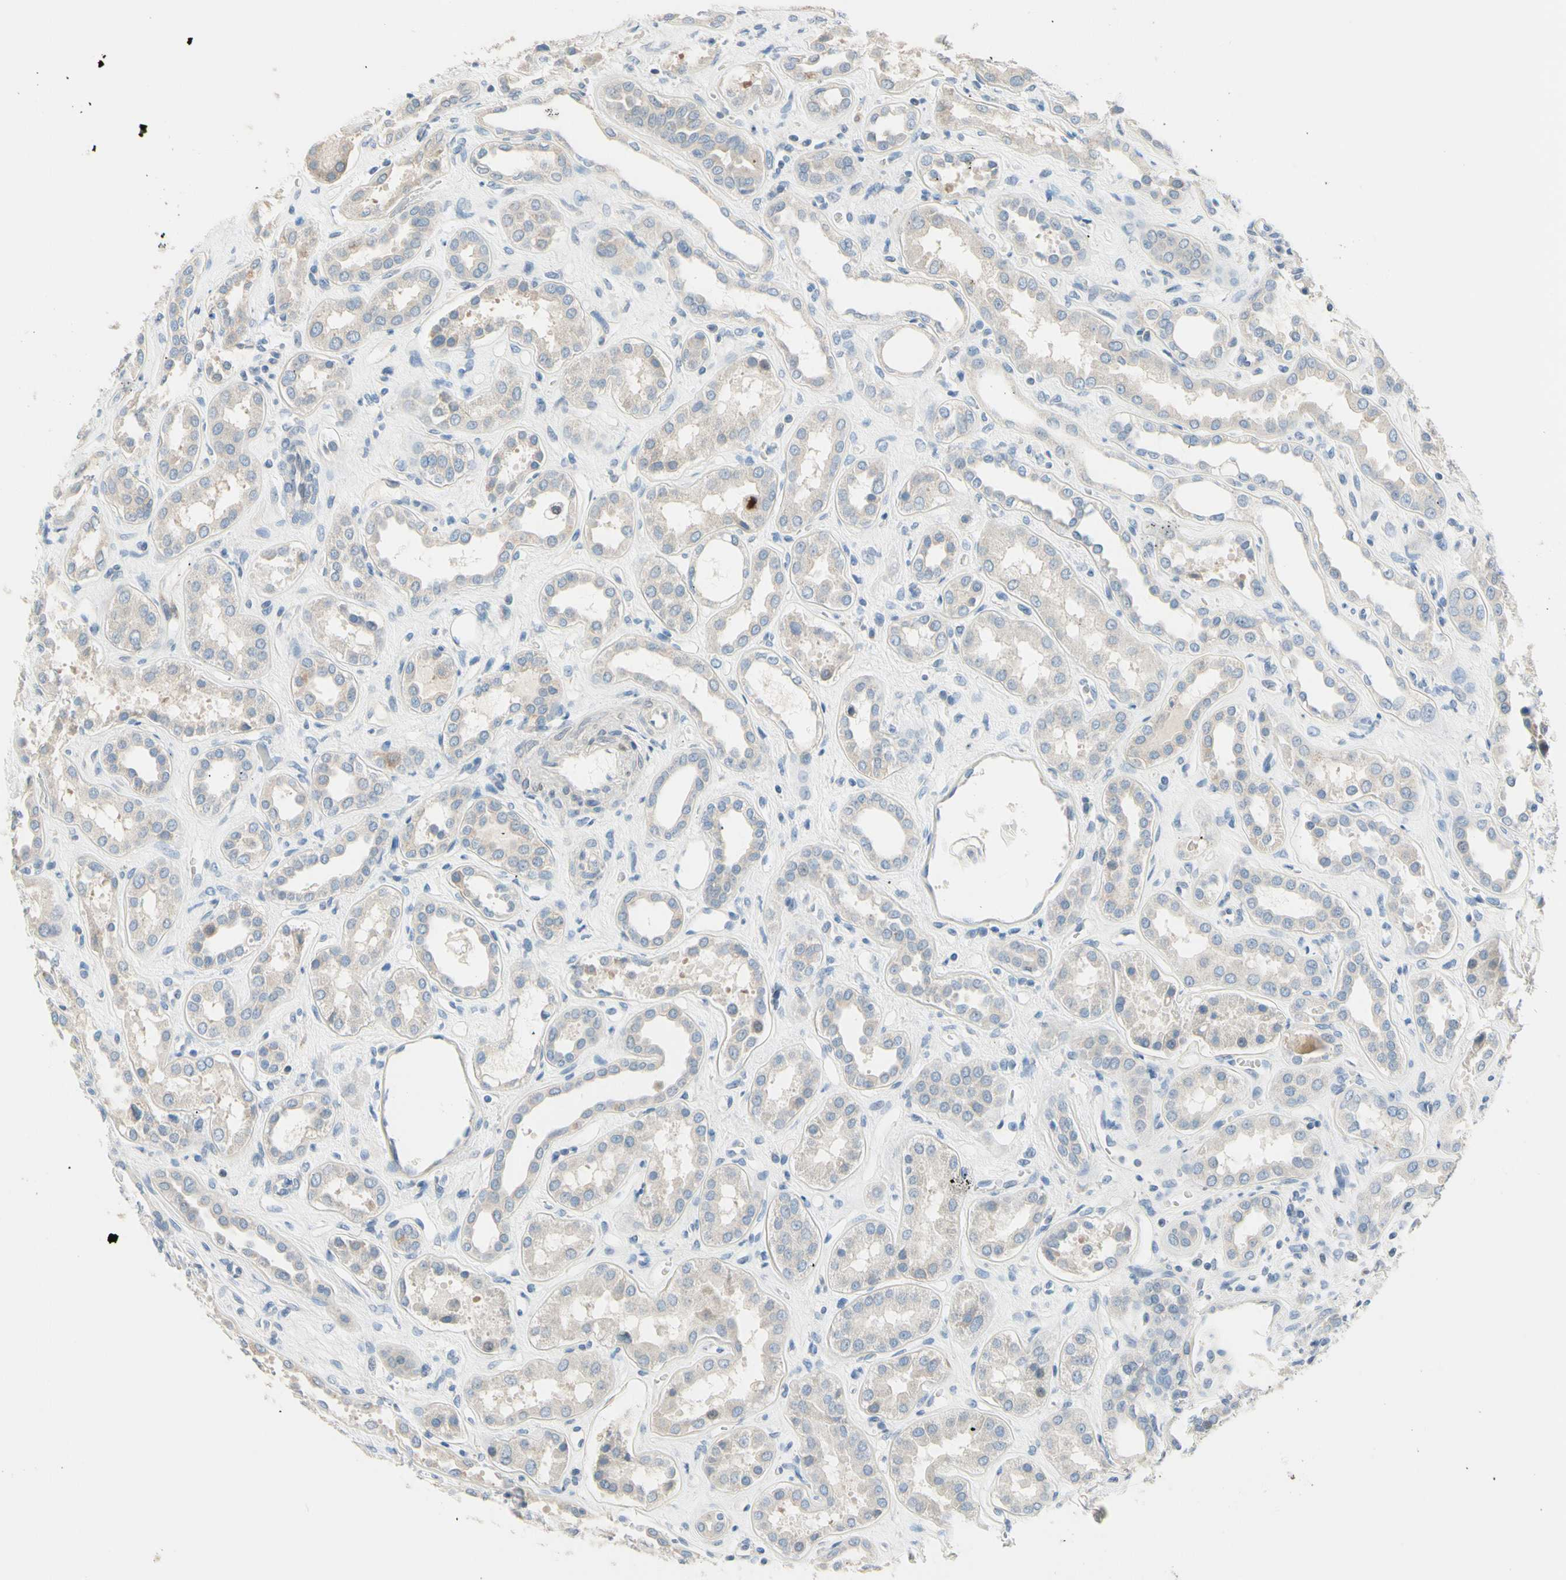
{"staining": {"intensity": "negative", "quantity": "none", "location": "none"}, "tissue": "kidney", "cell_type": "Cells in glomeruli", "image_type": "normal", "snomed": [{"axis": "morphology", "description": "Normal tissue, NOS"}, {"axis": "topography", "description": "Kidney"}], "caption": "Unremarkable kidney was stained to show a protein in brown. There is no significant positivity in cells in glomeruli.", "gene": "CKAP2", "patient": {"sex": "male", "age": 59}}